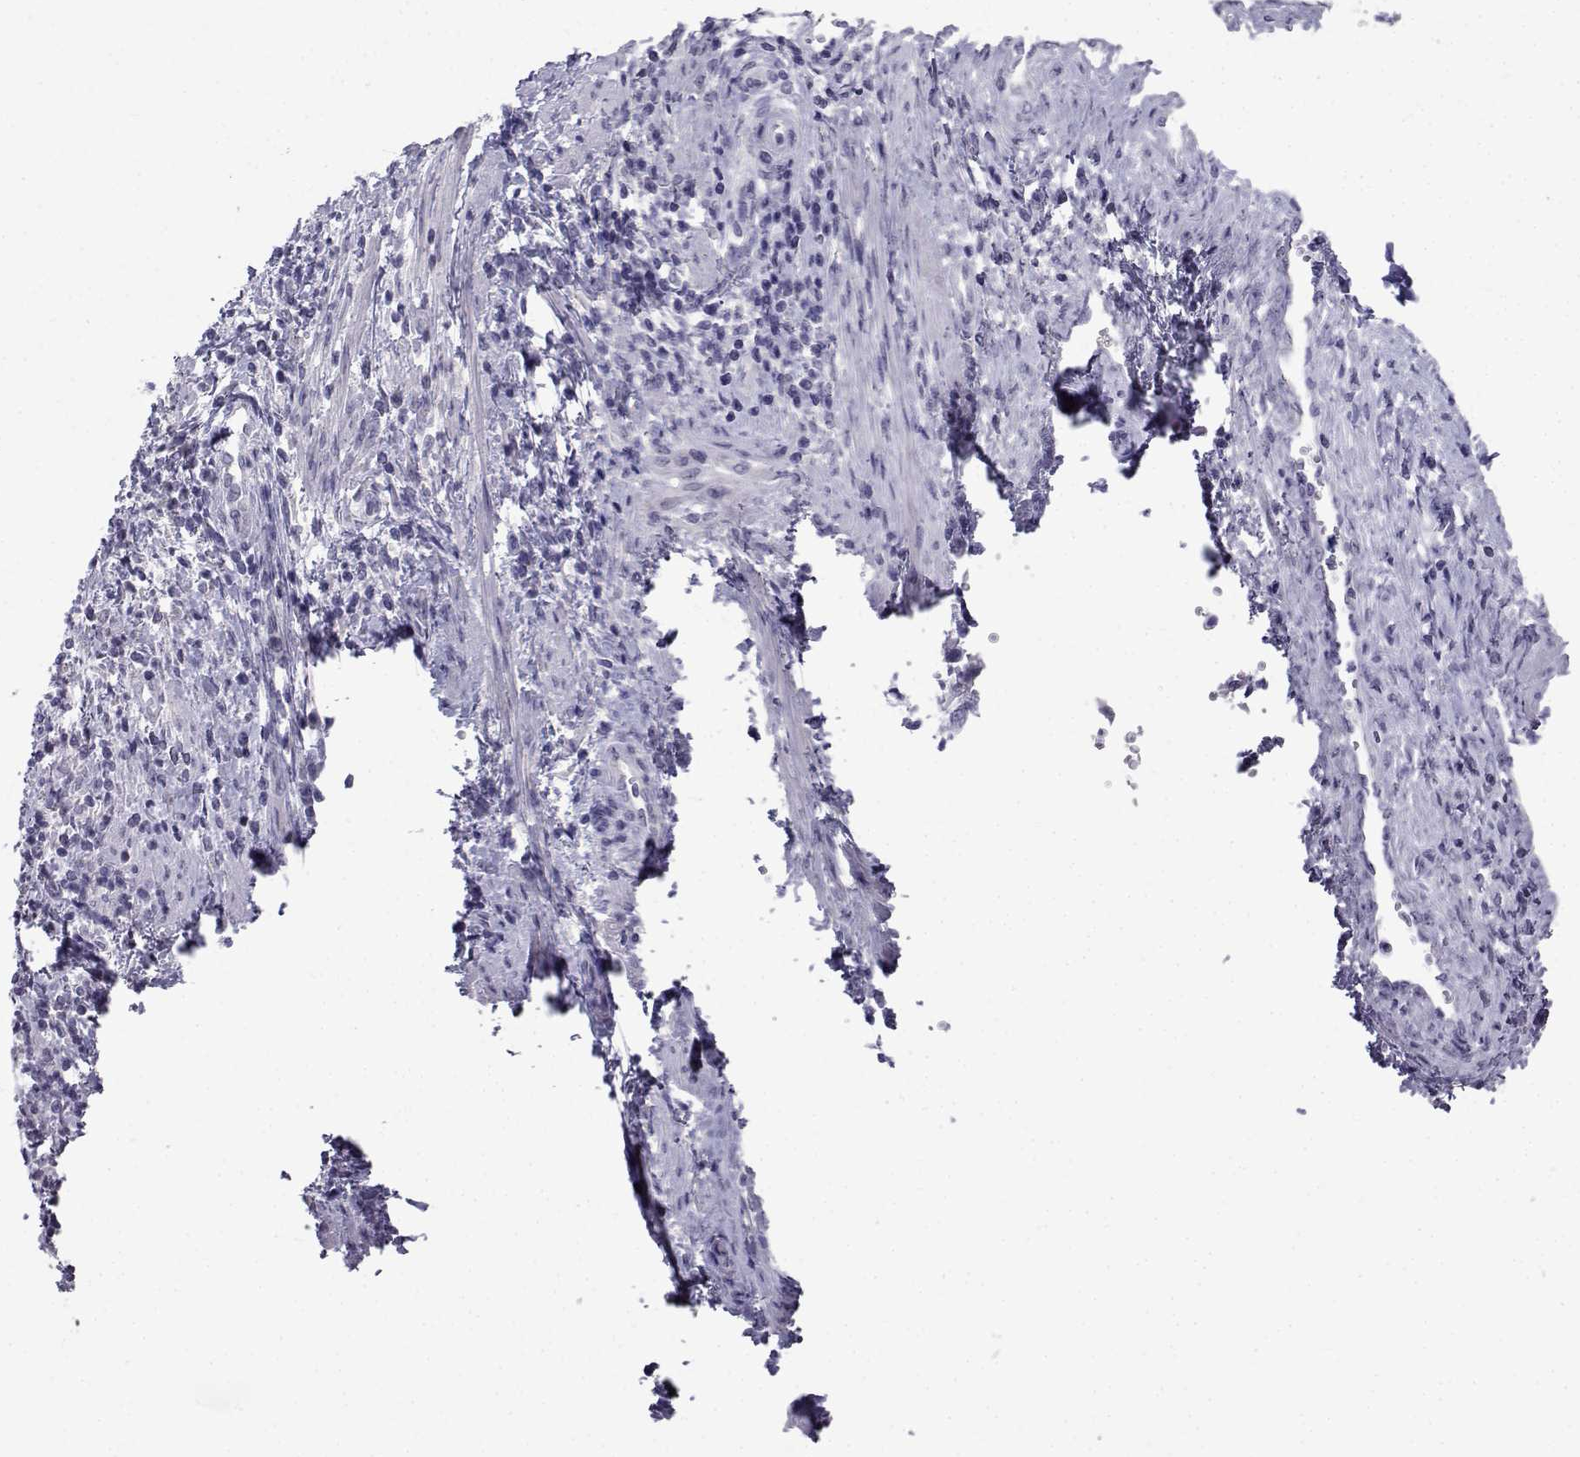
{"staining": {"intensity": "negative", "quantity": "none", "location": "none"}, "tissue": "cervical cancer", "cell_type": "Tumor cells", "image_type": "cancer", "snomed": [{"axis": "morphology", "description": "Squamous cell carcinoma, NOS"}, {"axis": "topography", "description": "Cervix"}], "caption": "This is a histopathology image of IHC staining of cervical cancer (squamous cell carcinoma), which shows no expression in tumor cells.", "gene": "PCSK1N", "patient": {"sex": "female", "age": 26}}